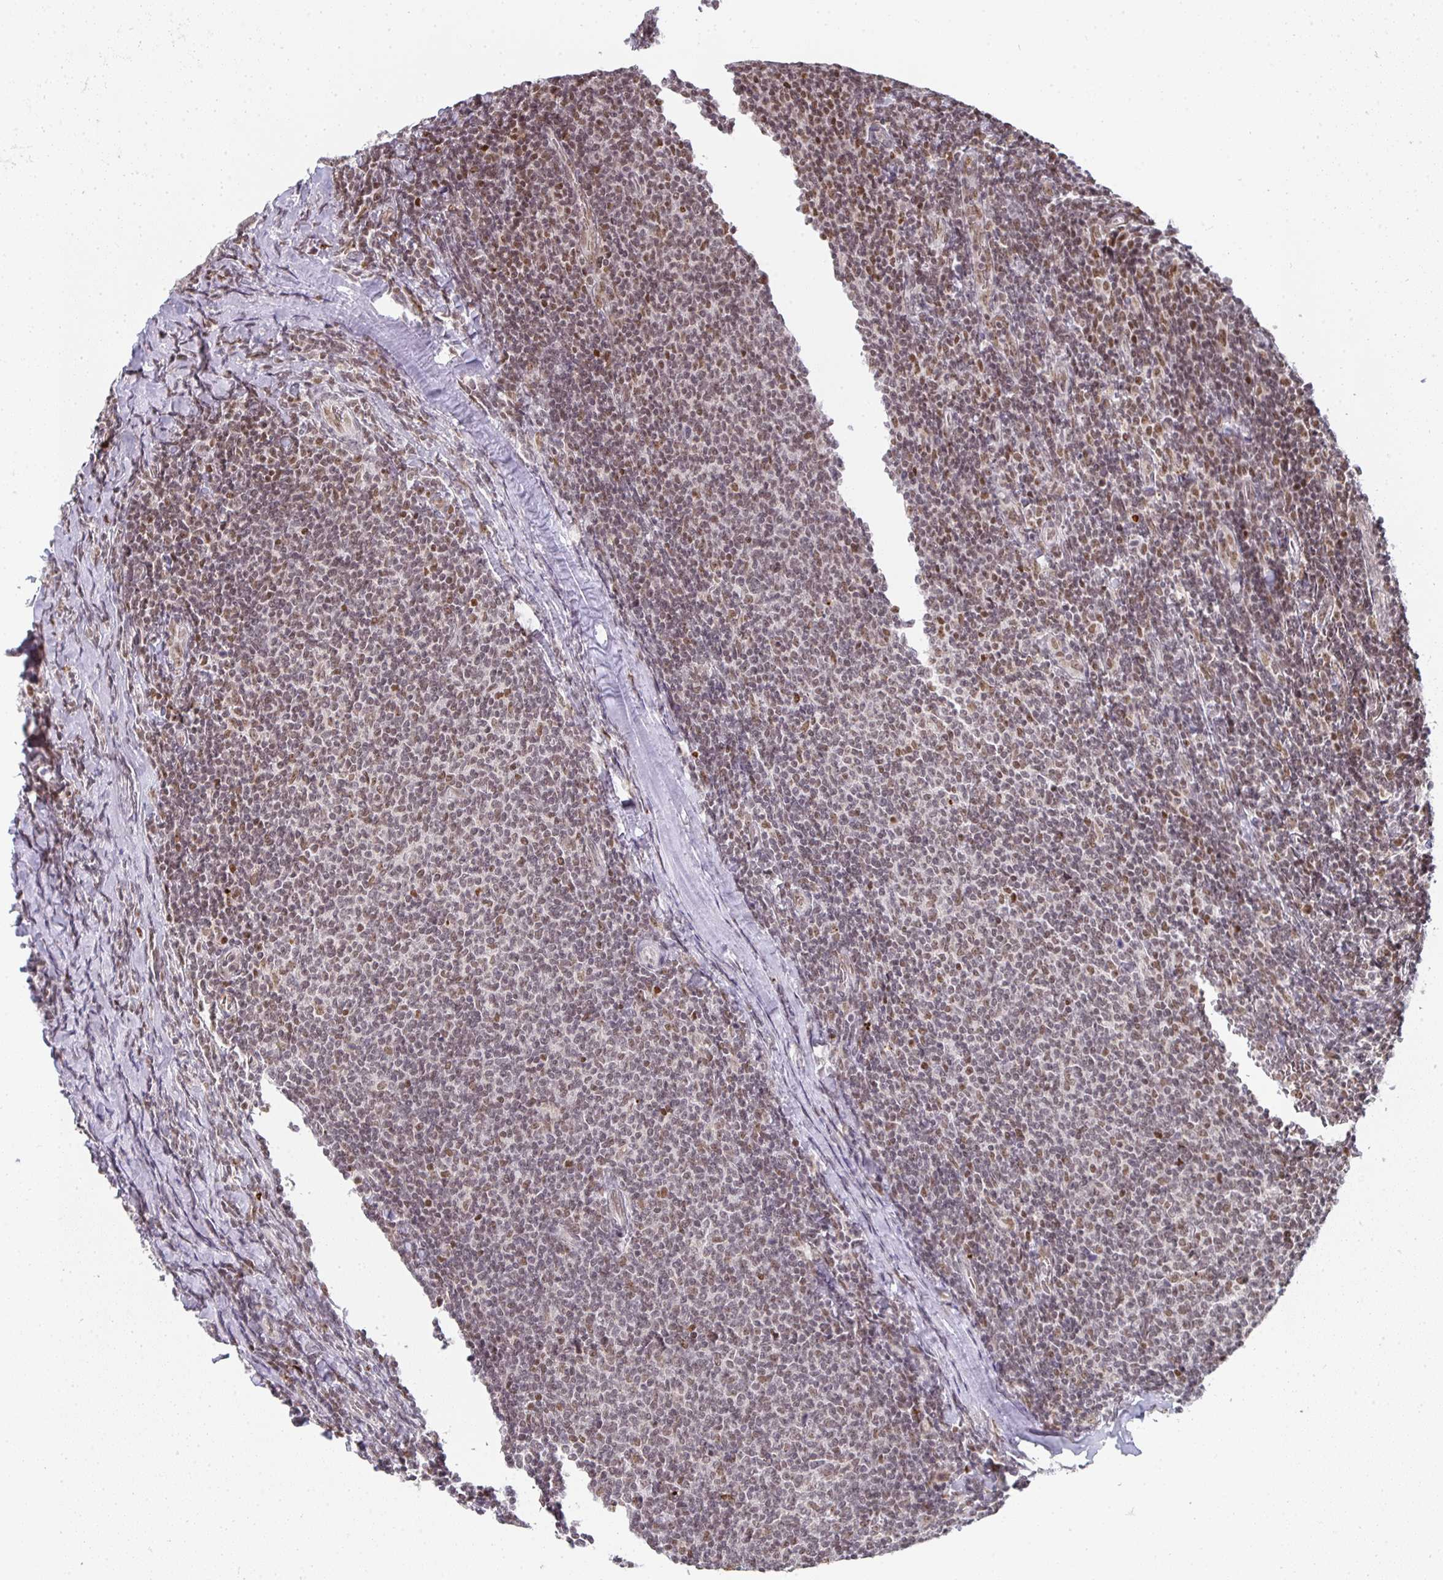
{"staining": {"intensity": "moderate", "quantity": "25%-75%", "location": "nuclear"}, "tissue": "lymphoma", "cell_type": "Tumor cells", "image_type": "cancer", "snomed": [{"axis": "morphology", "description": "Malignant lymphoma, non-Hodgkin's type, Low grade"}, {"axis": "topography", "description": "Lymph node"}], "caption": "Immunohistochemistry (IHC) image of human low-grade malignant lymphoma, non-Hodgkin's type stained for a protein (brown), which displays medium levels of moderate nuclear staining in approximately 25%-75% of tumor cells.", "gene": "SMARCA2", "patient": {"sex": "male", "age": 52}}